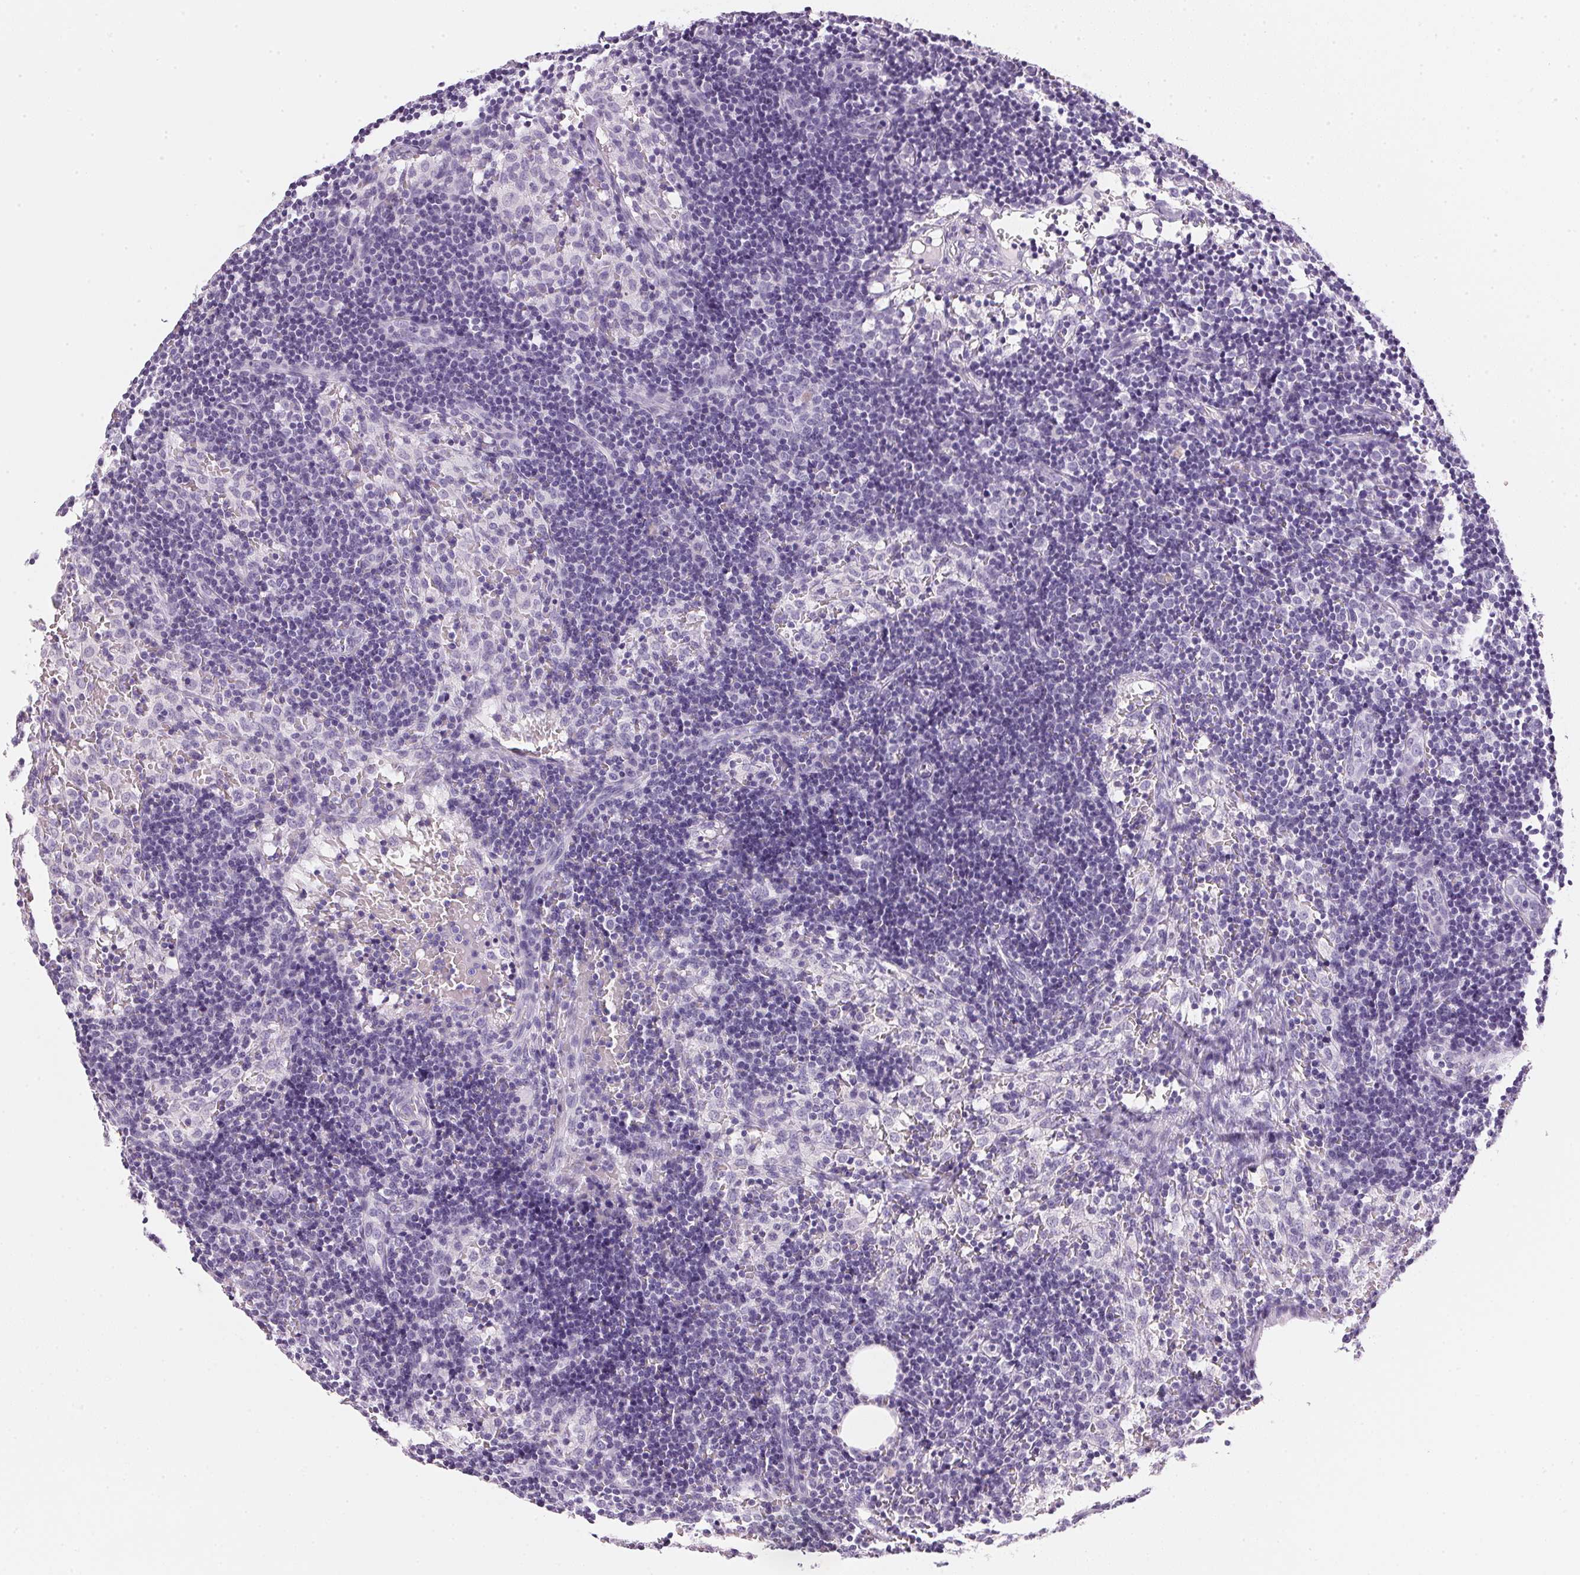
{"staining": {"intensity": "negative", "quantity": "none", "location": "none"}, "tissue": "lymph node", "cell_type": "Germinal center cells", "image_type": "normal", "snomed": [{"axis": "morphology", "description": "Normal tissue, NOS"}, {"axis": "topography", "description": "Lymph node"}], "caption": "High magnification brightfield microscopy of normal lymph node stained with DAB (3,3'-diaminobenzidine) (brown) and counterstained with hematoxylin (blue): germinal center cells show no significant staining.", "gene": "IGFBP1", "patient": {"sex": "female", "age": 41}}